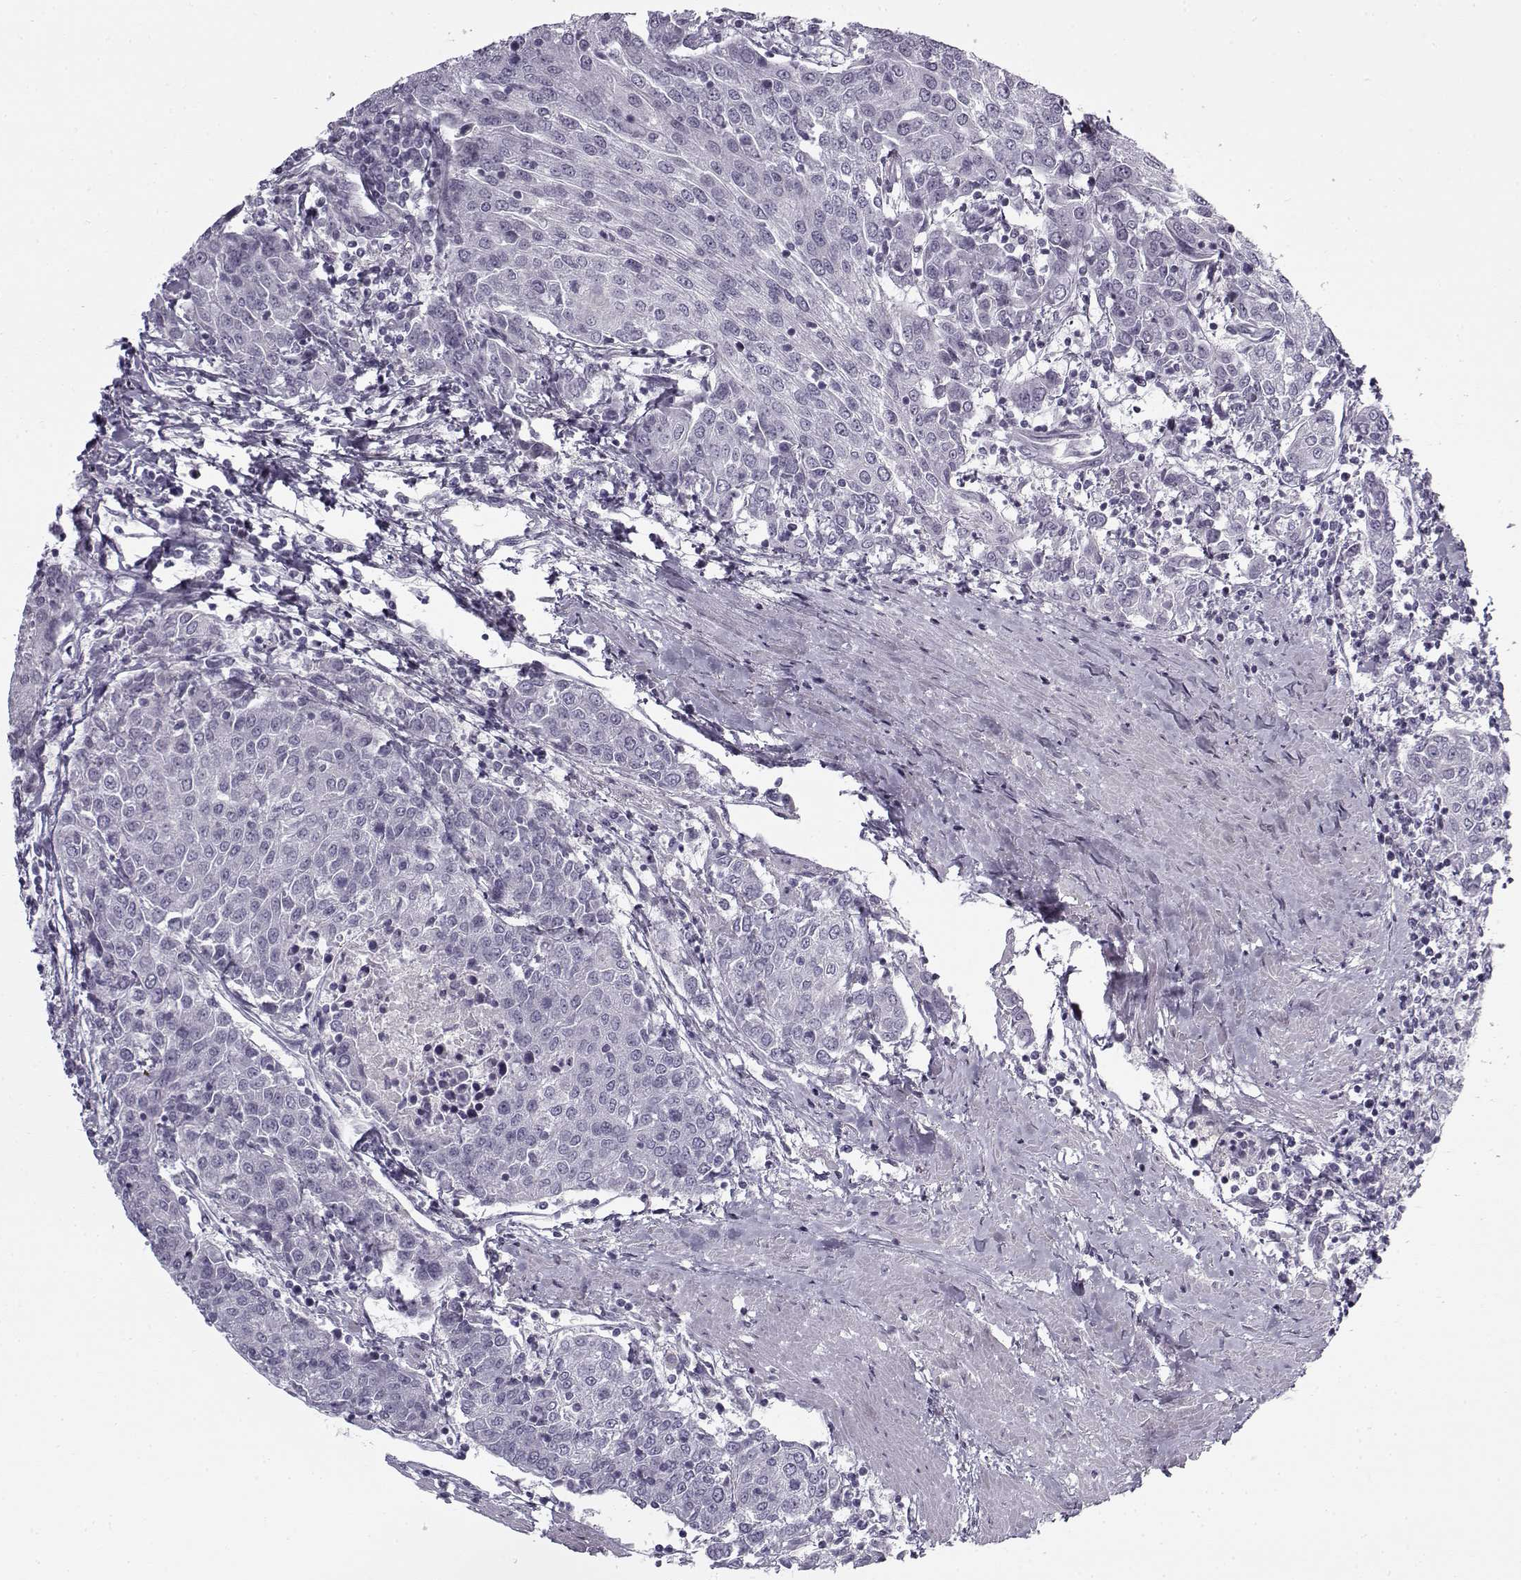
{"staining": {"intensity": "negative", "quantity": "none", "location": "none"}, "tissue": "urothelial cancer", "cell_type": "Tumor cells", "image_type": "cancer", "snomed": [{"axis": "morphology", "description": "Urothelial carcinoma, High grade"}, {"axis": "topography", "description": "Urinary bladder"}], "caption": "Urothelial cancer stained for a protein using immunohistochemistry shows no positivity tumor cells.", "gene": "SNCA", "patient": {"sex": "female", "age": 85}}